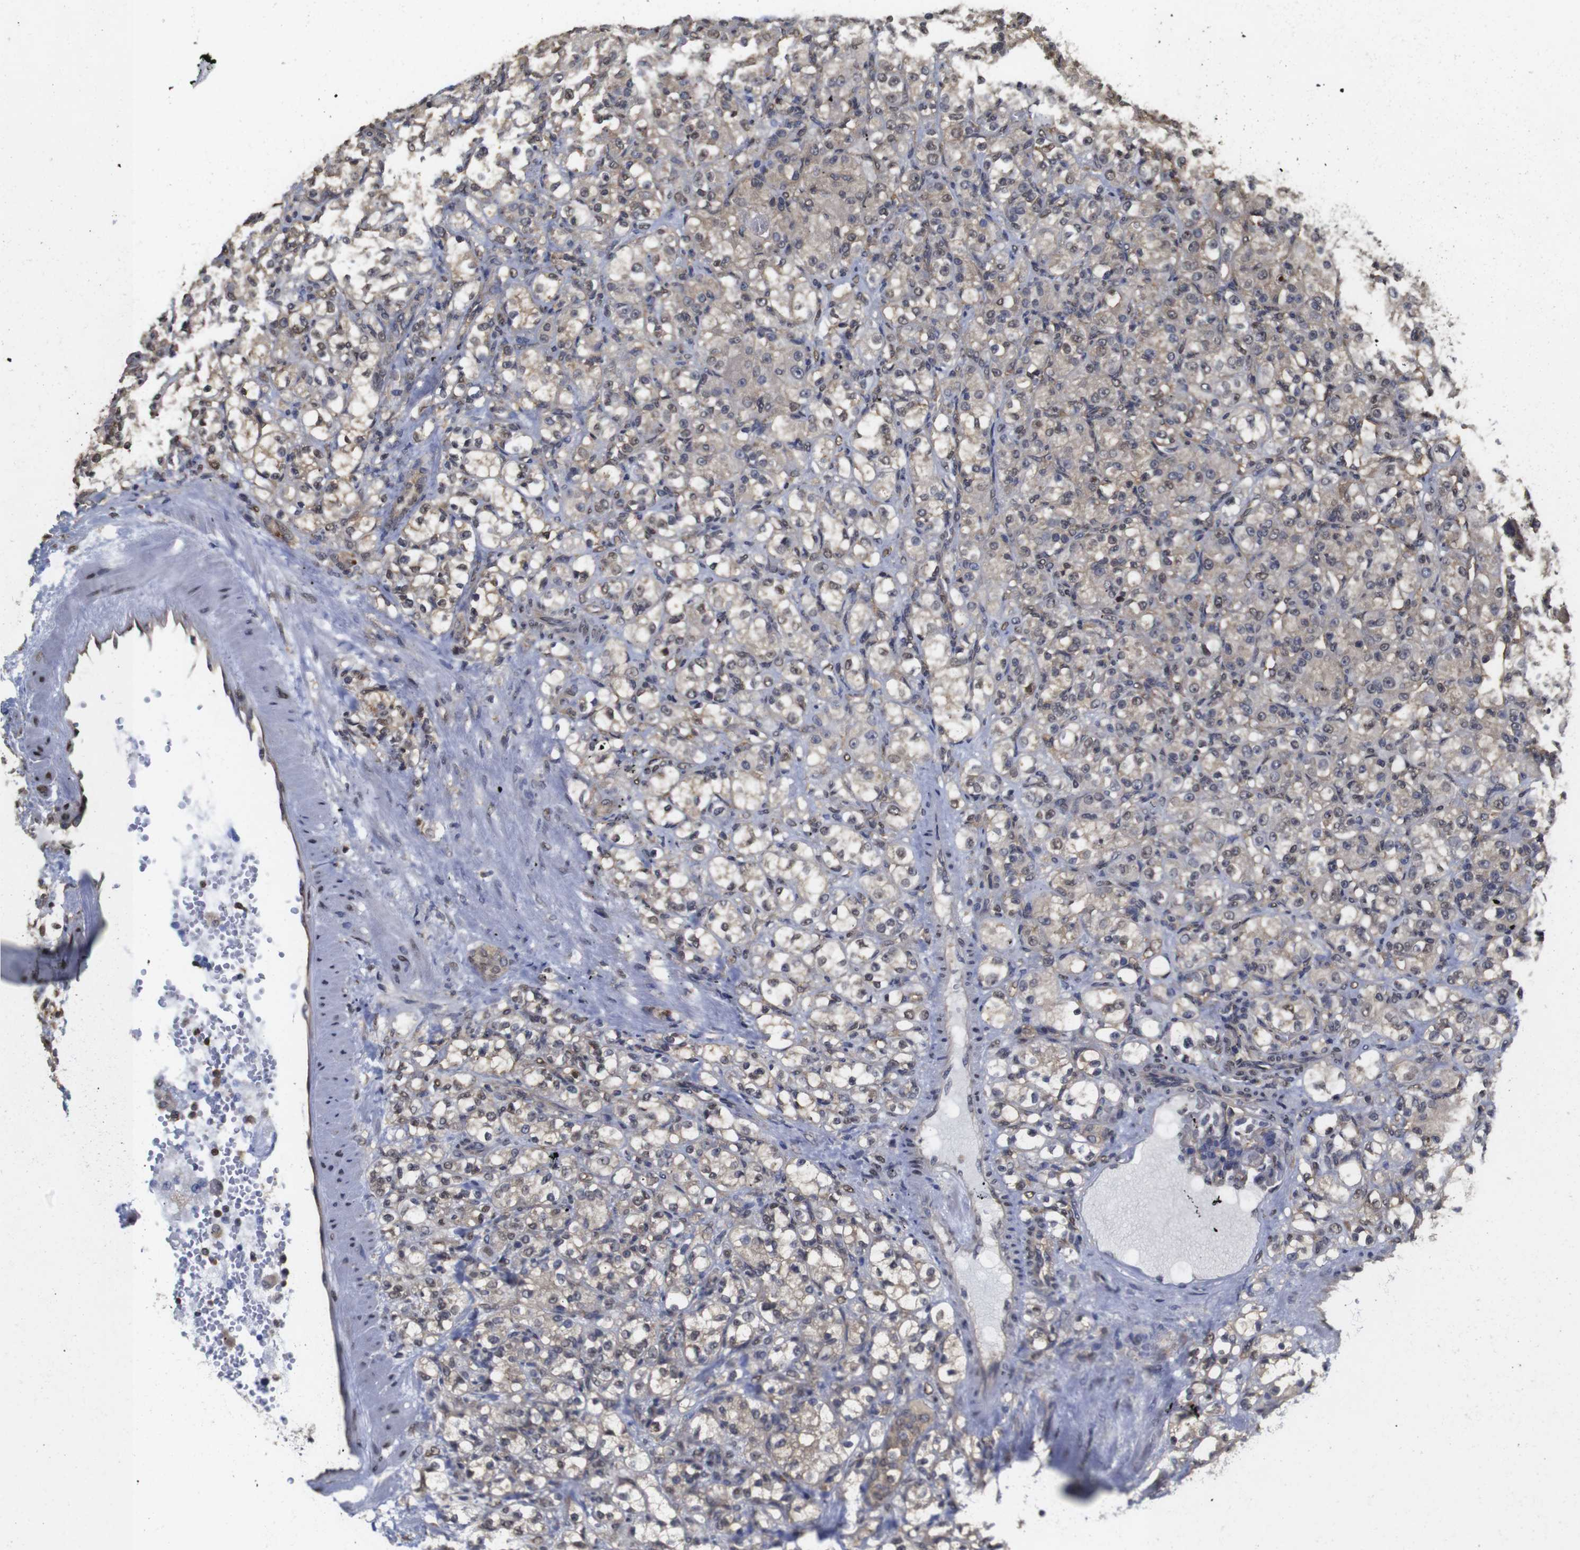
{"staining": {"intensity": "weak", "quantity": "25%-75%", "location": "cytoplasmic/membranous,nuclear"}, "tissue": "renal cancer", "cell_type": "Tumor cells", "image_type": "cancer", "snomed": [{"axis": "morphology", "description": "Adenocarcinoma, NOS"}, {"axis": "topography", "description": "Kidney"}], "caption": "Renal adenocarcinoma stained with a protein marker displays weak staining in tumor cells.", "gene": "SUMO3", "patient": {"sex": "male", "age": 61}}